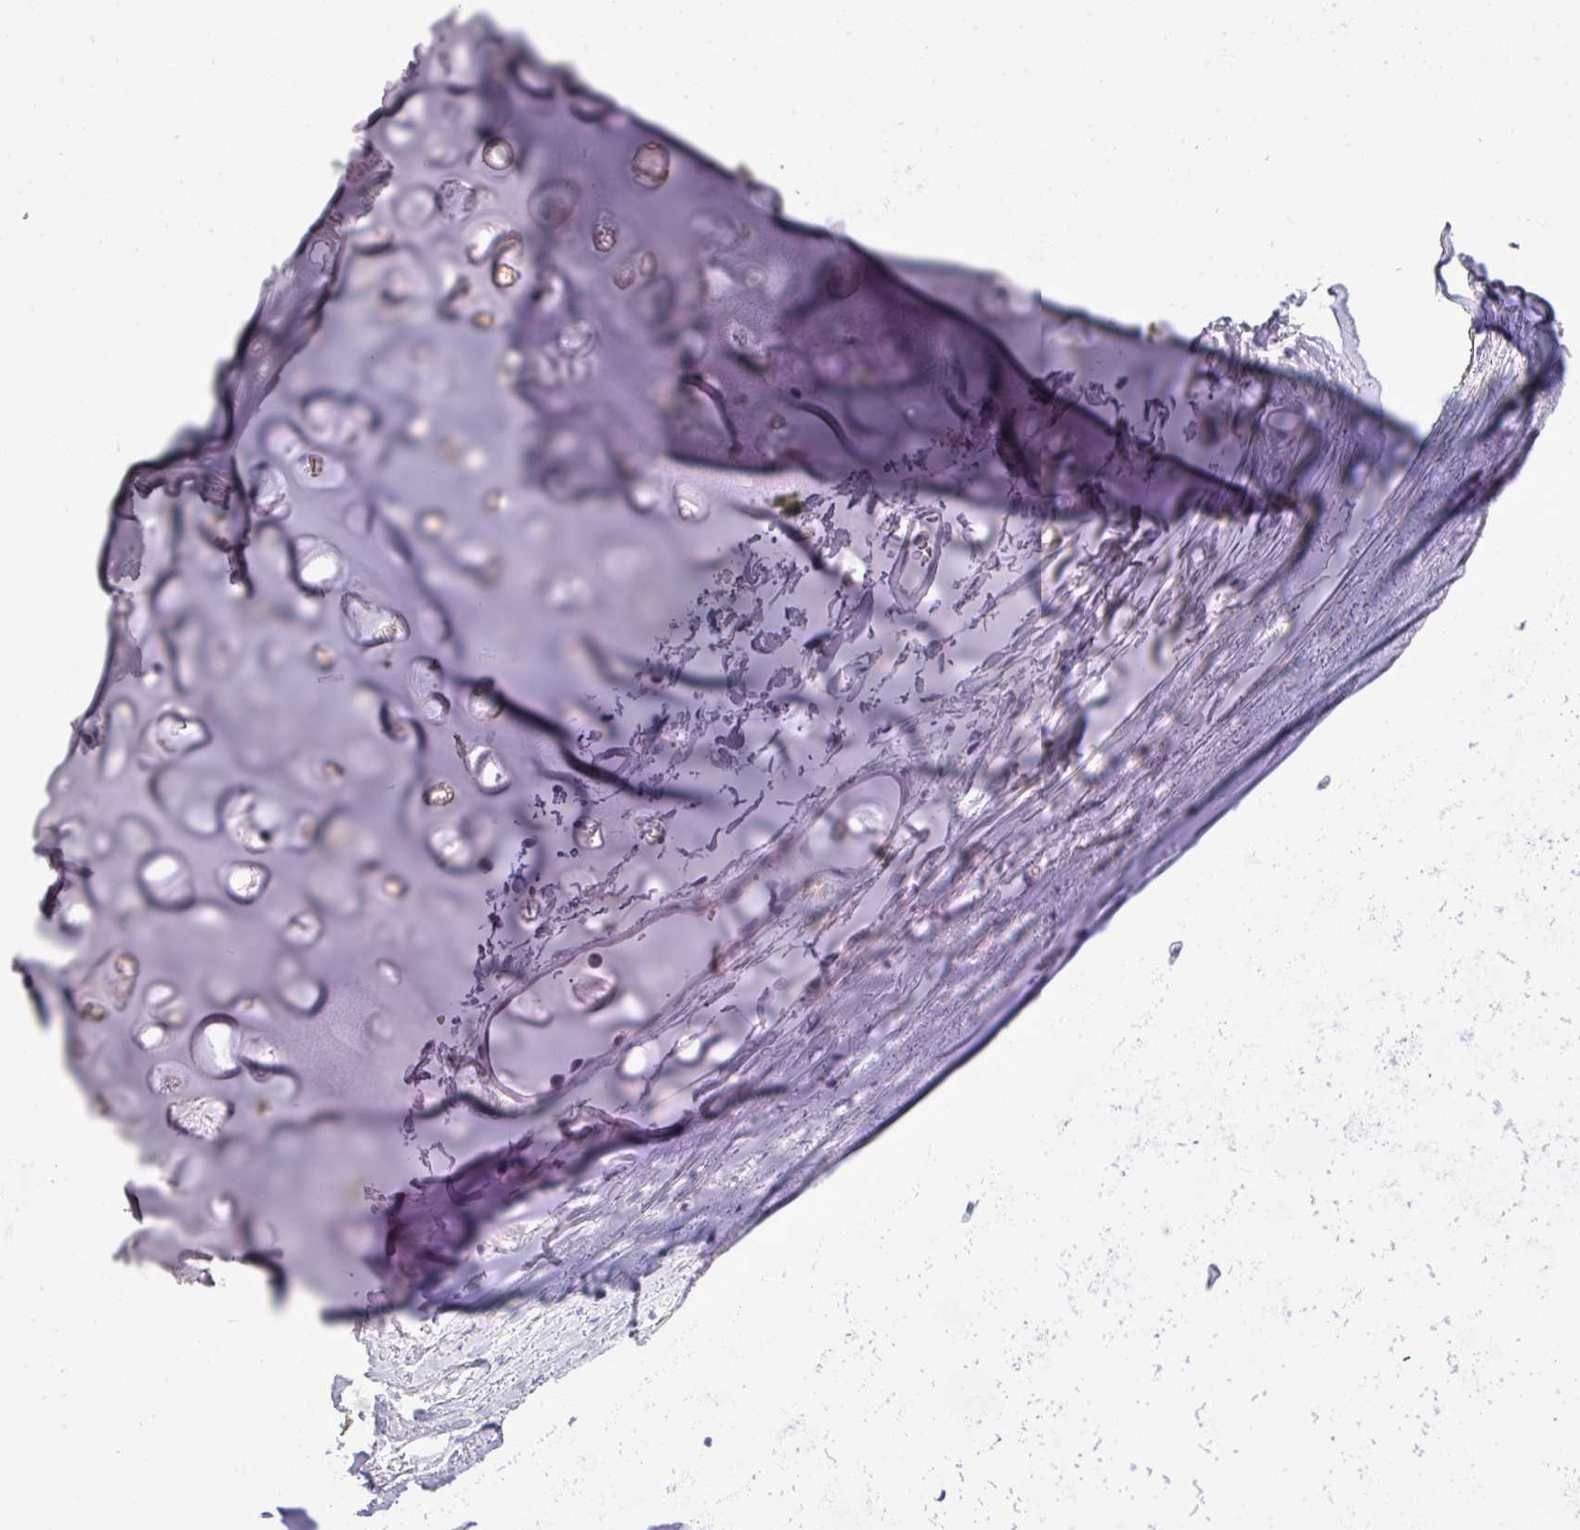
{"staining": {"intensity": "negative", "quantity": "none", "location": "none"}, "tissue": "adipose tissue", "cell_type": "Adipocytes", "image_type": "normal", "snomed": [{"axis": "morphology", "description": "Normal tissue, NOS"}, {"axis": "topography", "description": "Lymph node"}, {"axis": "topography", "description": "Cartilage tissue"}, {"axis": "topography", "description": "Bronchus"}], "caption": "Adipocytes show no significant expression in unremarkable adipose tissue.", "gene": "TMEM91", "patient": {"sex": "female", "age": 70}}